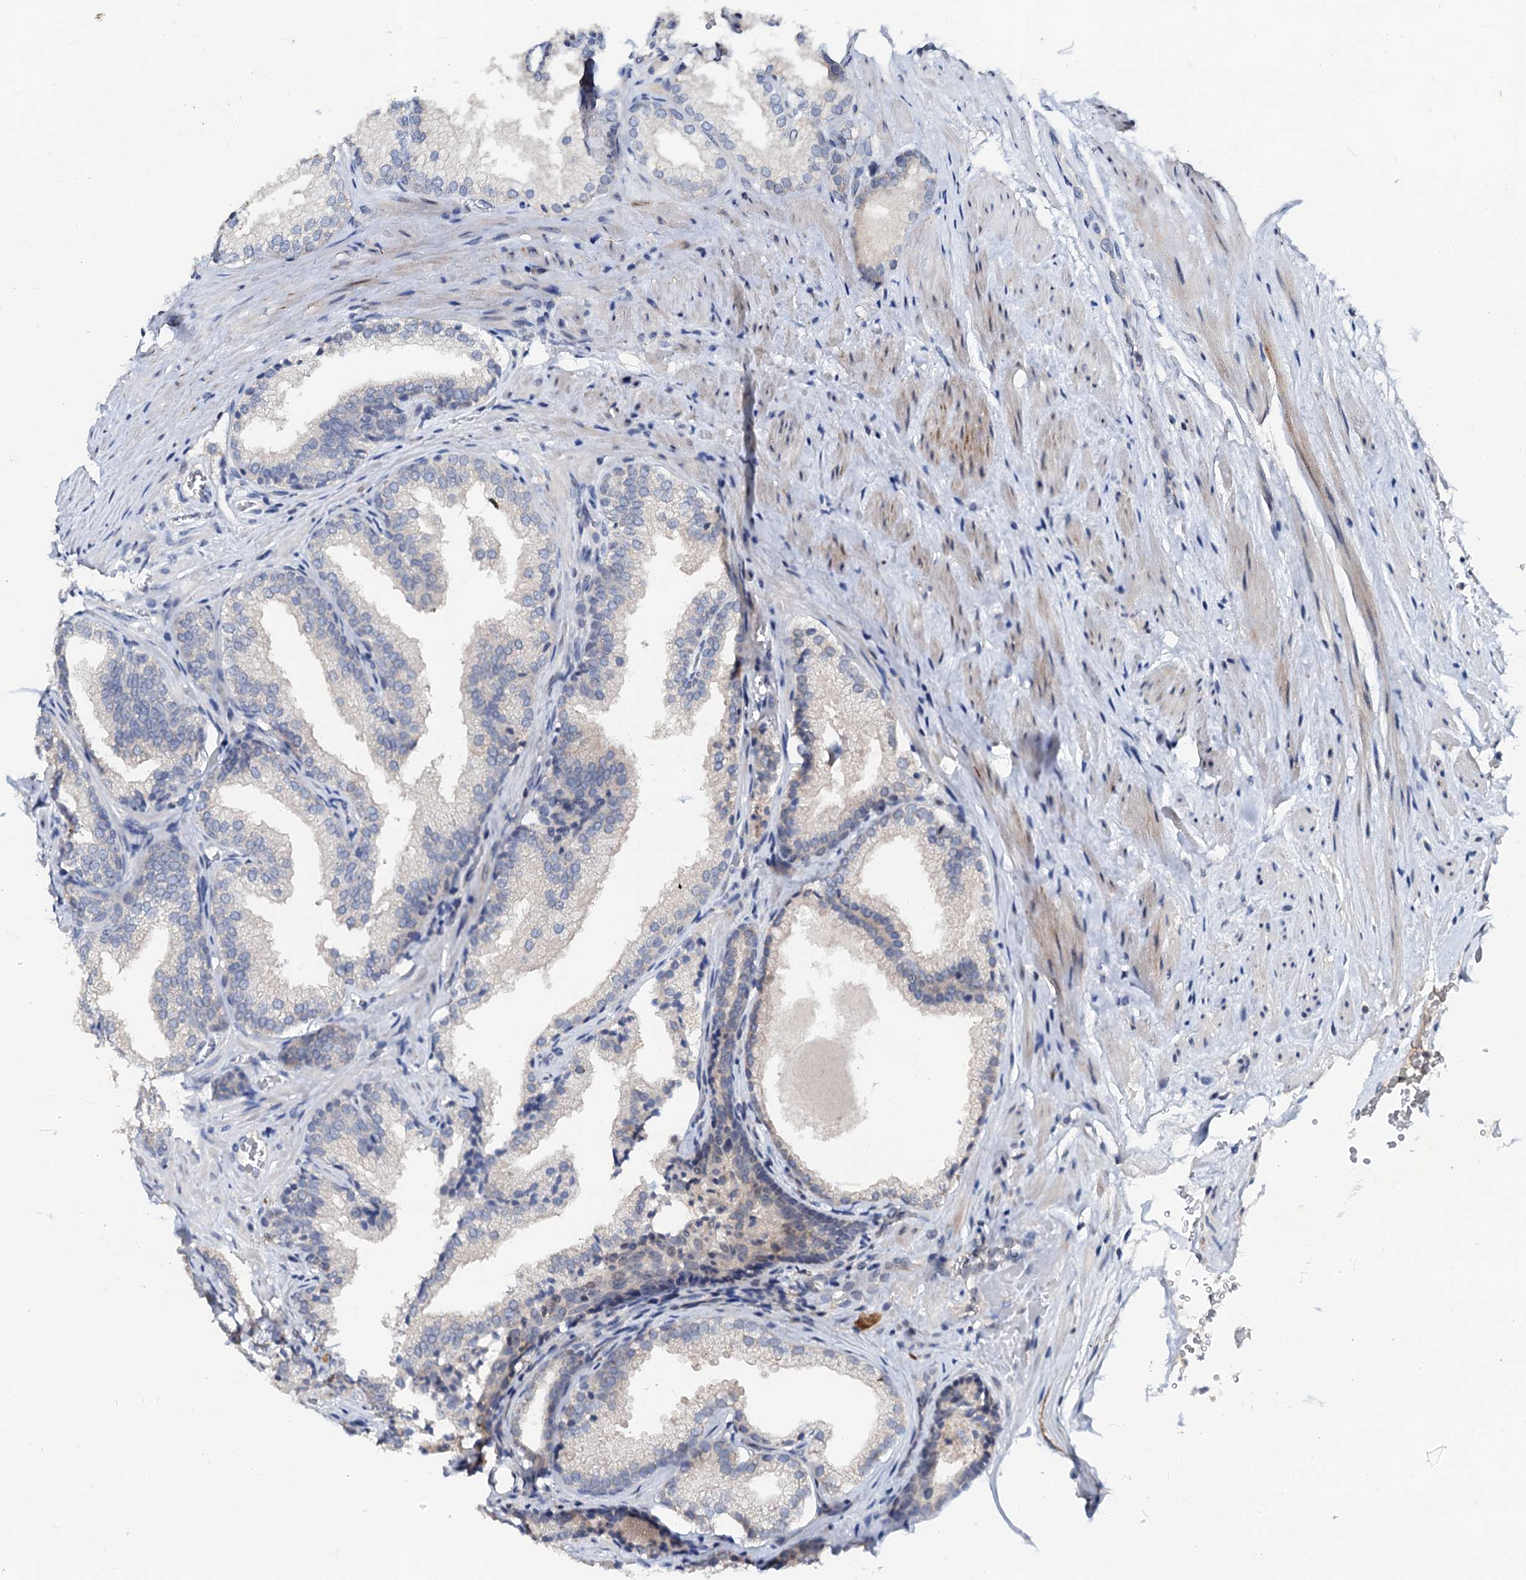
{"staining": {"intensity": "negative", "quantity": "none", "location": "none"}, "tissue": "prostate", "cell_type": "Glandular cells", "image_type": "normal", "snomed": [{"axis": "morphology", "description": "Normal tissue, NOS"}, {"axis": "topography", "description": "Prostate"}], "caption": "The immunohistochemistry (IHC) photomicrograph has no significant staining in glandular cells of prostate. (Brightfield microscopy of DAB (3,3'-diaminobenzidine) immunohistochemistry at high magnification).", "gene": "NALF1", "patient": {"sex": "male", "age": 76}}